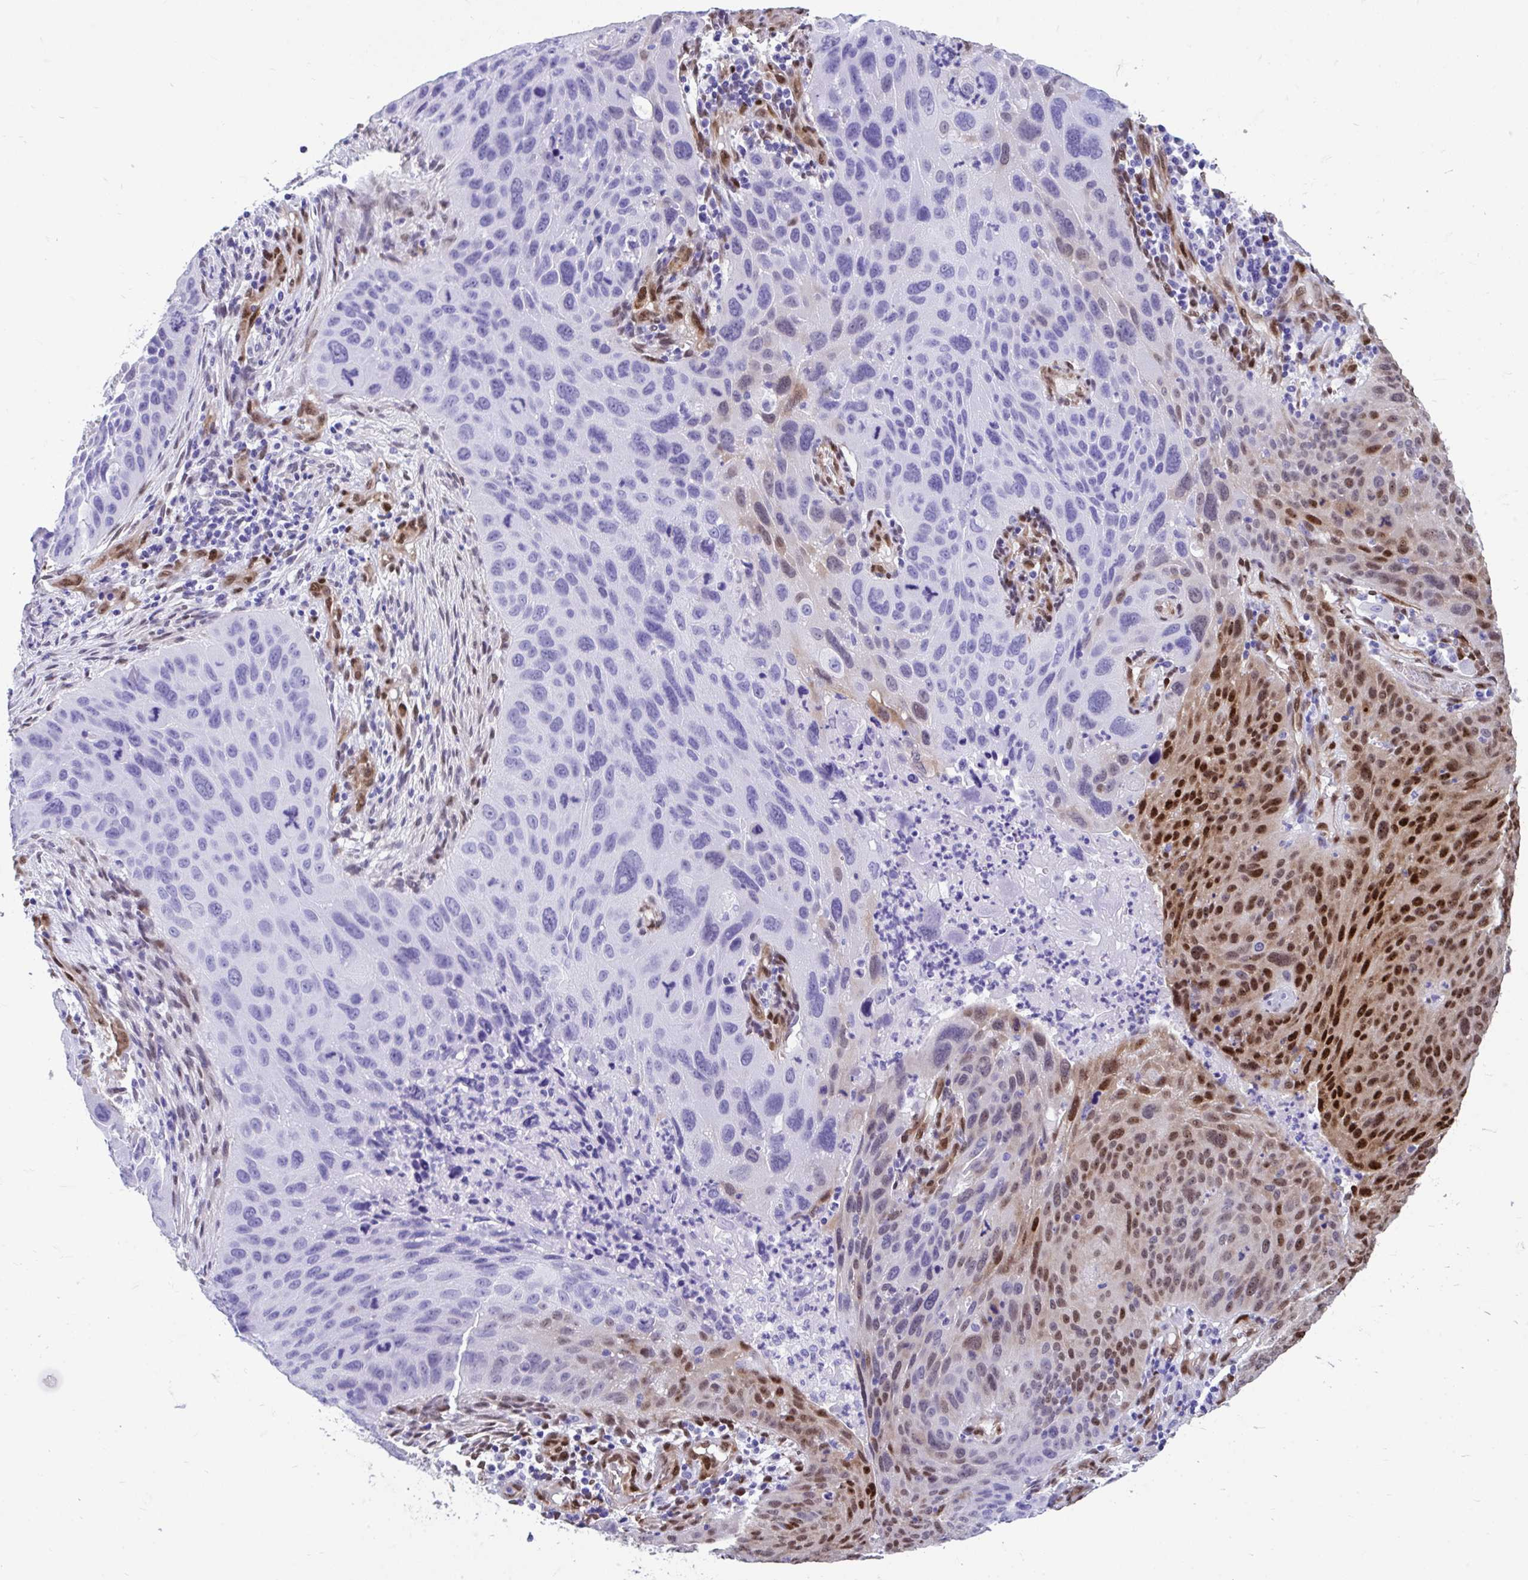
{"staining": {"intensity": "strong", "quantity": "<25%", "location": "nuclear"}, "tissue": "lung cancer", "cell_type": "Tumor cells", "image_type": "cancer", "snomed": [{"axis": "morphology", "description": "Squamous cell carcinoma, NOS"}, {"axis": "topography", "description": "Lung"}], "caption": "Lung cancer stained with a protein marker exhibits strong staining in tumor cells.", "gene": "RBPMS", "patient": {"sex": "male", "age": 63}}